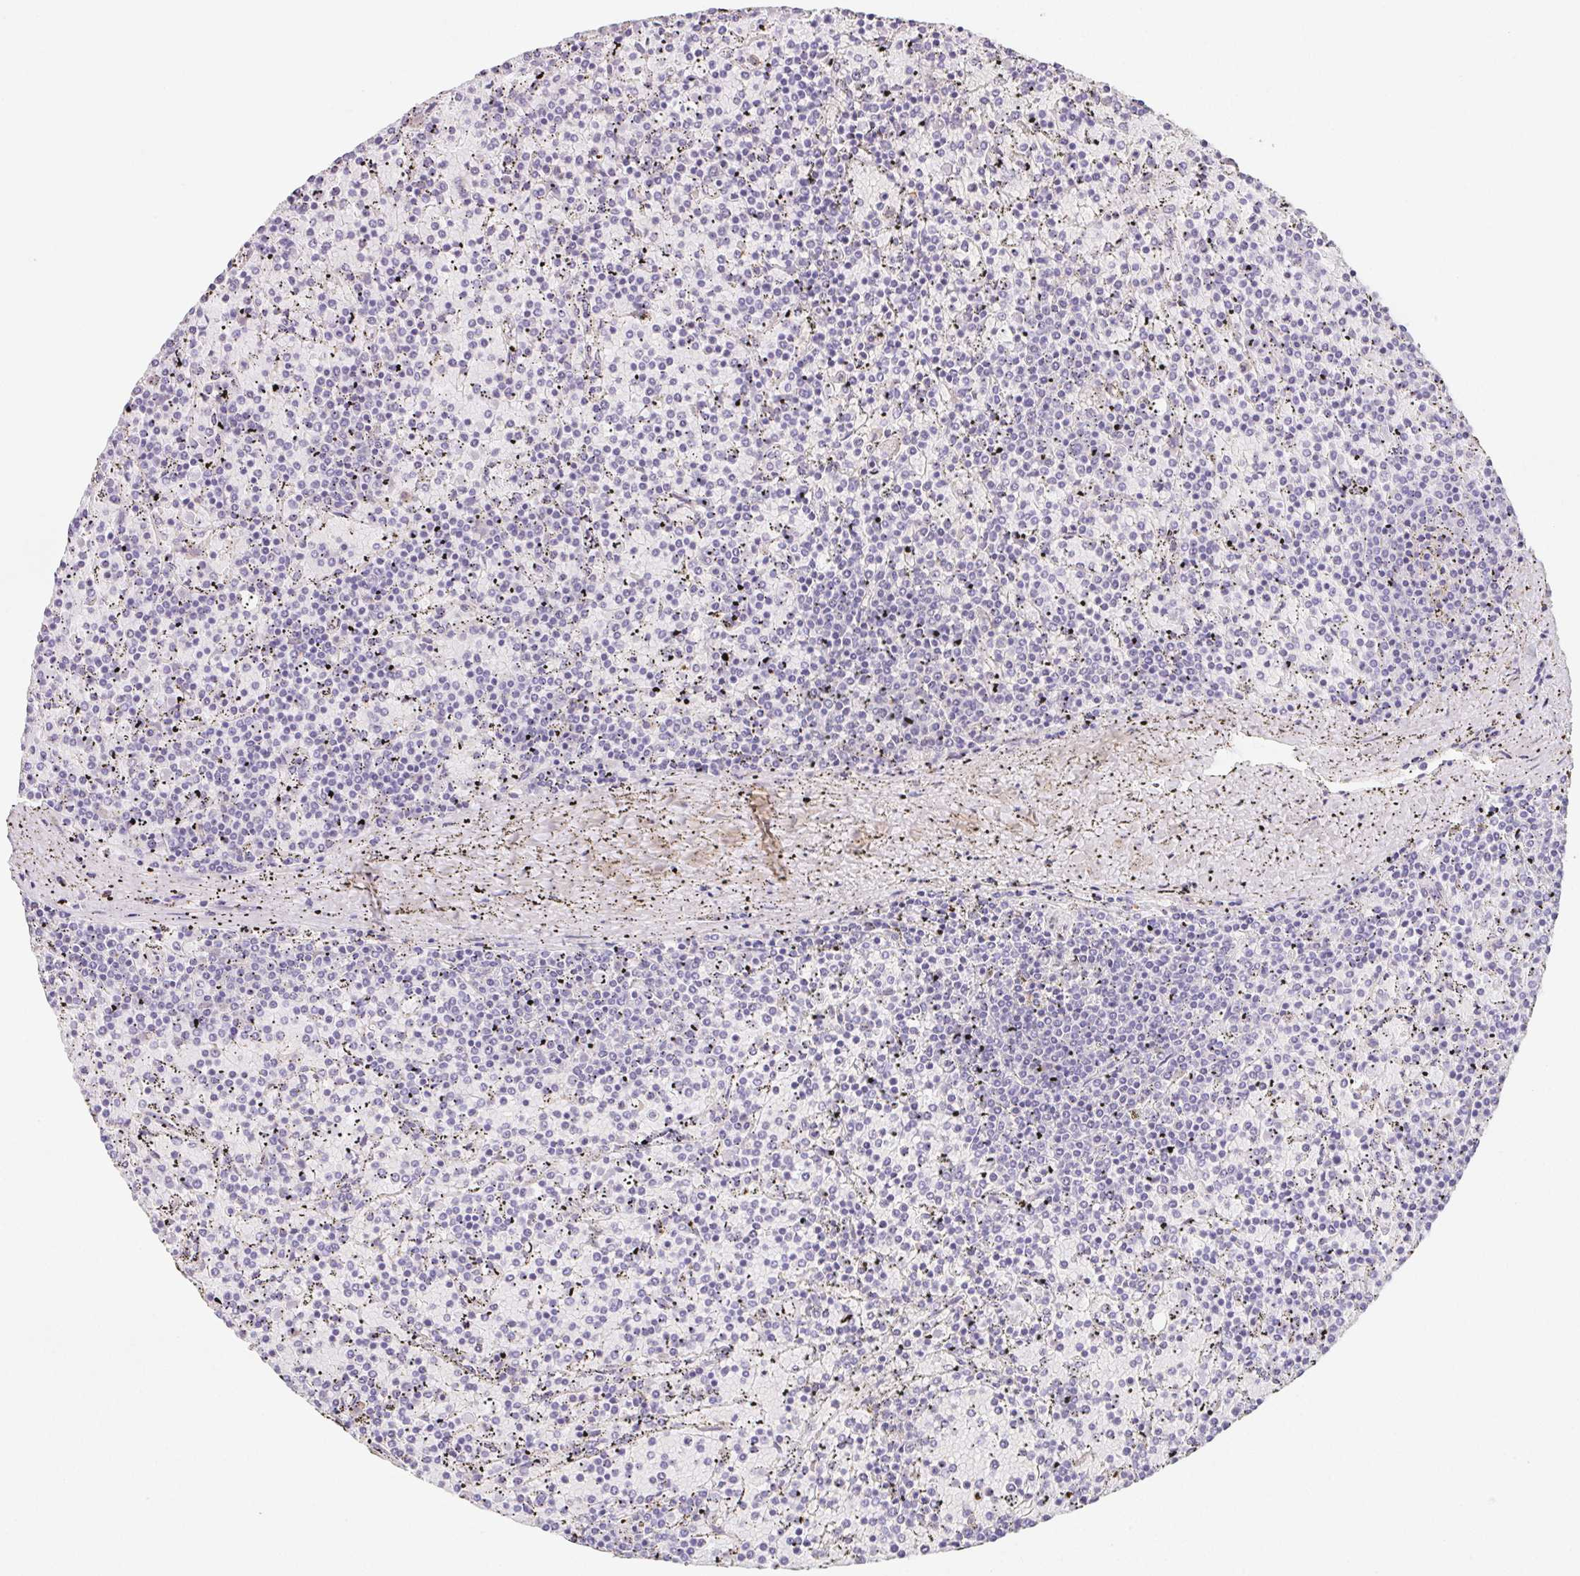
{"staining": {"intensity": "negative", "quantity": "none", "location": "none"}, "tissue": "lymphoma", "cell_type": "Tumor cells", "image_type": "cancer", "snomed": [{"axis": "morphology", "description": "Malignant lymphoma, non-Hodgkin's type, Low grade"}, {"axis": "topography", "description": "Spleen"}], "caption": "Lymphoma was stained to show a protein in brown. There is no significant expression in tumor cells. Brightfield microscopy of immunohistochemistry stained with DAB (brown) and hematoxylin (blue), captured at high magnification.", "gene": "HRC", "patient": {"sex": "female", "age": 77}}